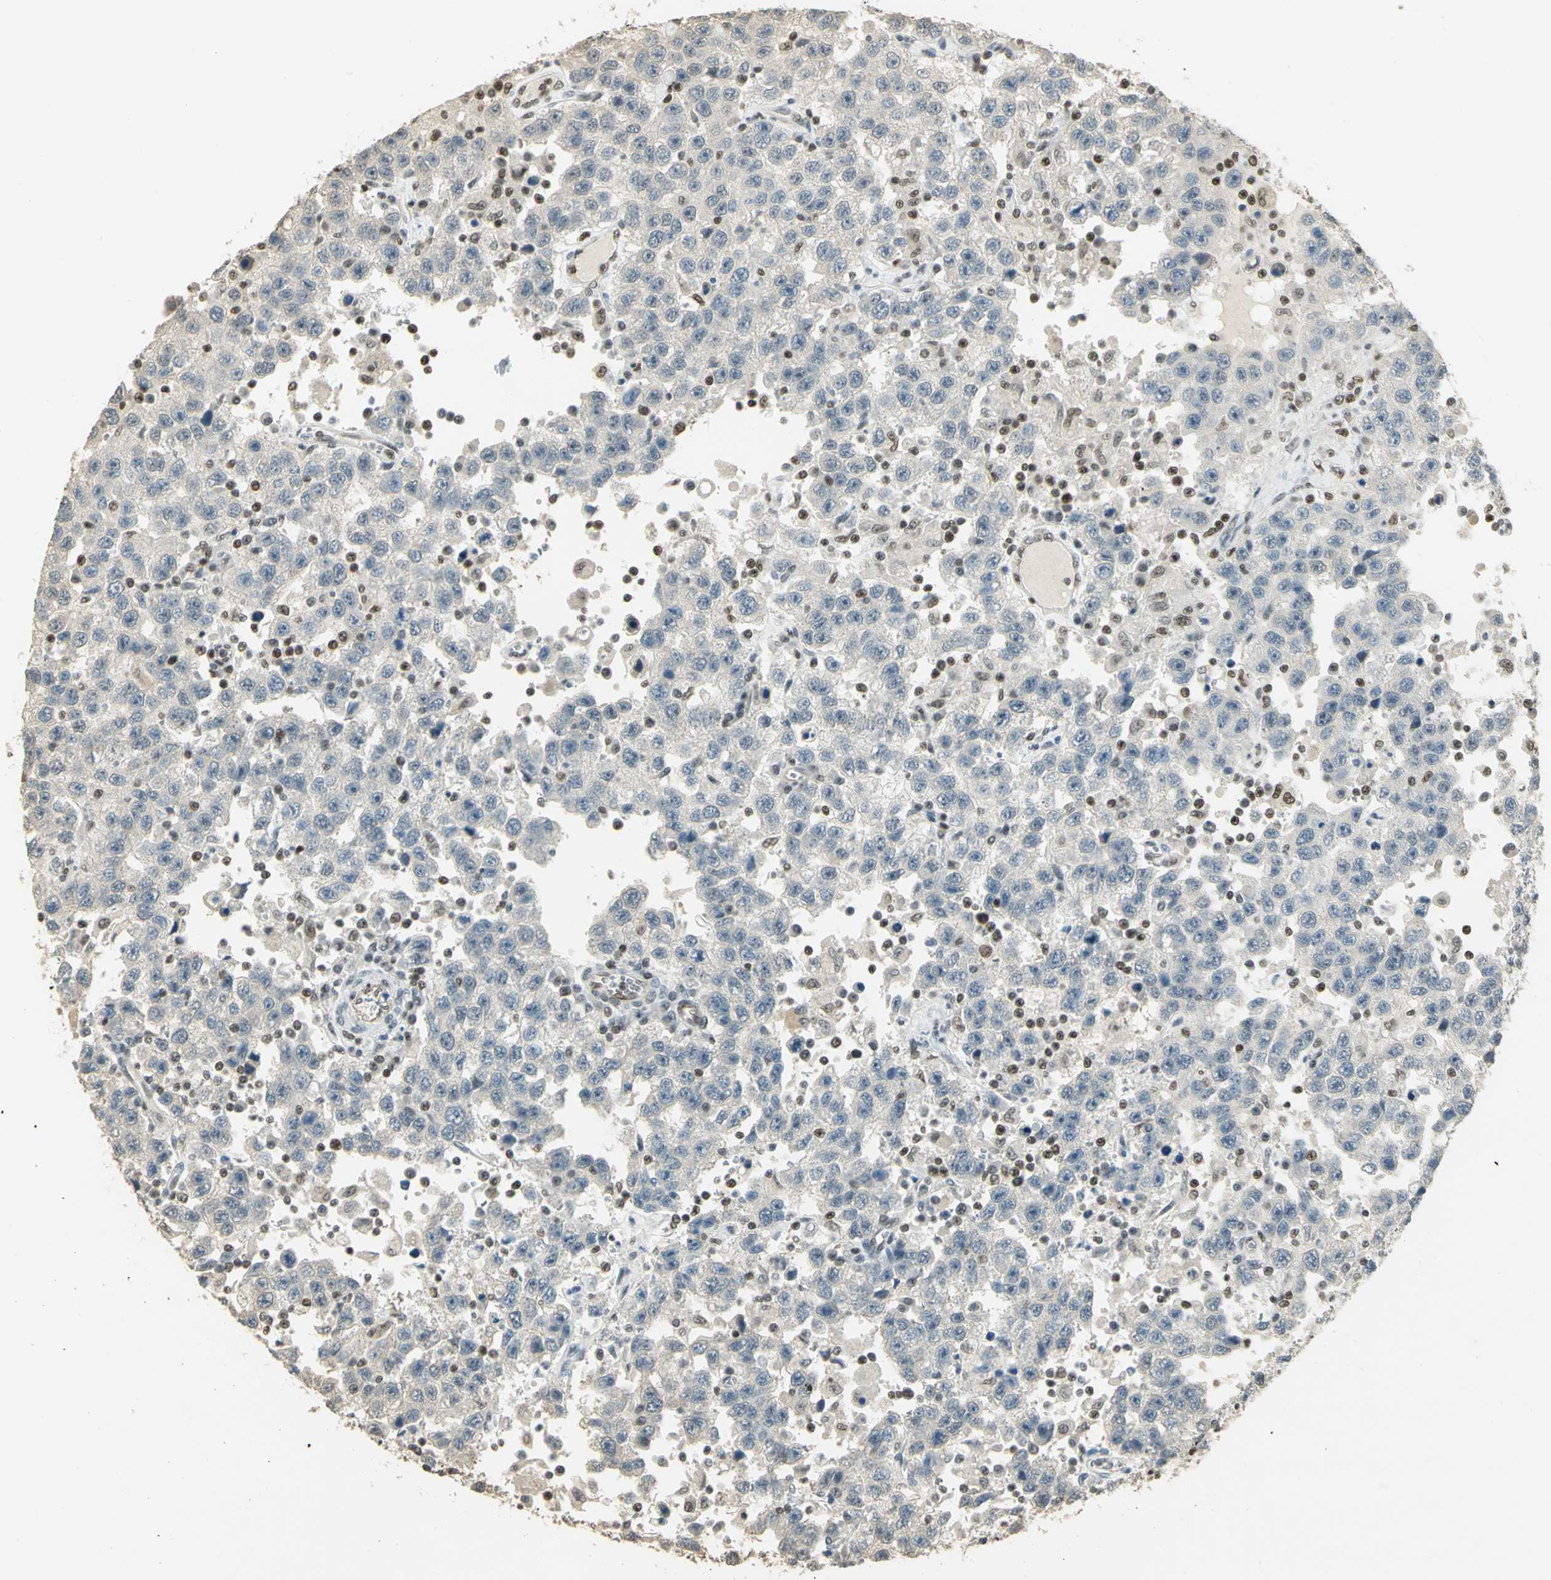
{"staining": {"intensity": "negative", "quantity": "none", "location": "none"}, "tissue": "testis cancer", "cell_type": "Tumor cells", "image_type": "cancer", "snomed": [{"axis": "morphology", "description": "Seminoma, NOS"}, {"axis": "topography", "description": "Testis"}], "caption": "Tumor cells show no significant protein expression in testis cancer (seminoma).", "gene": "ELF1", "patient": {"sex": "male", "age": 41}}